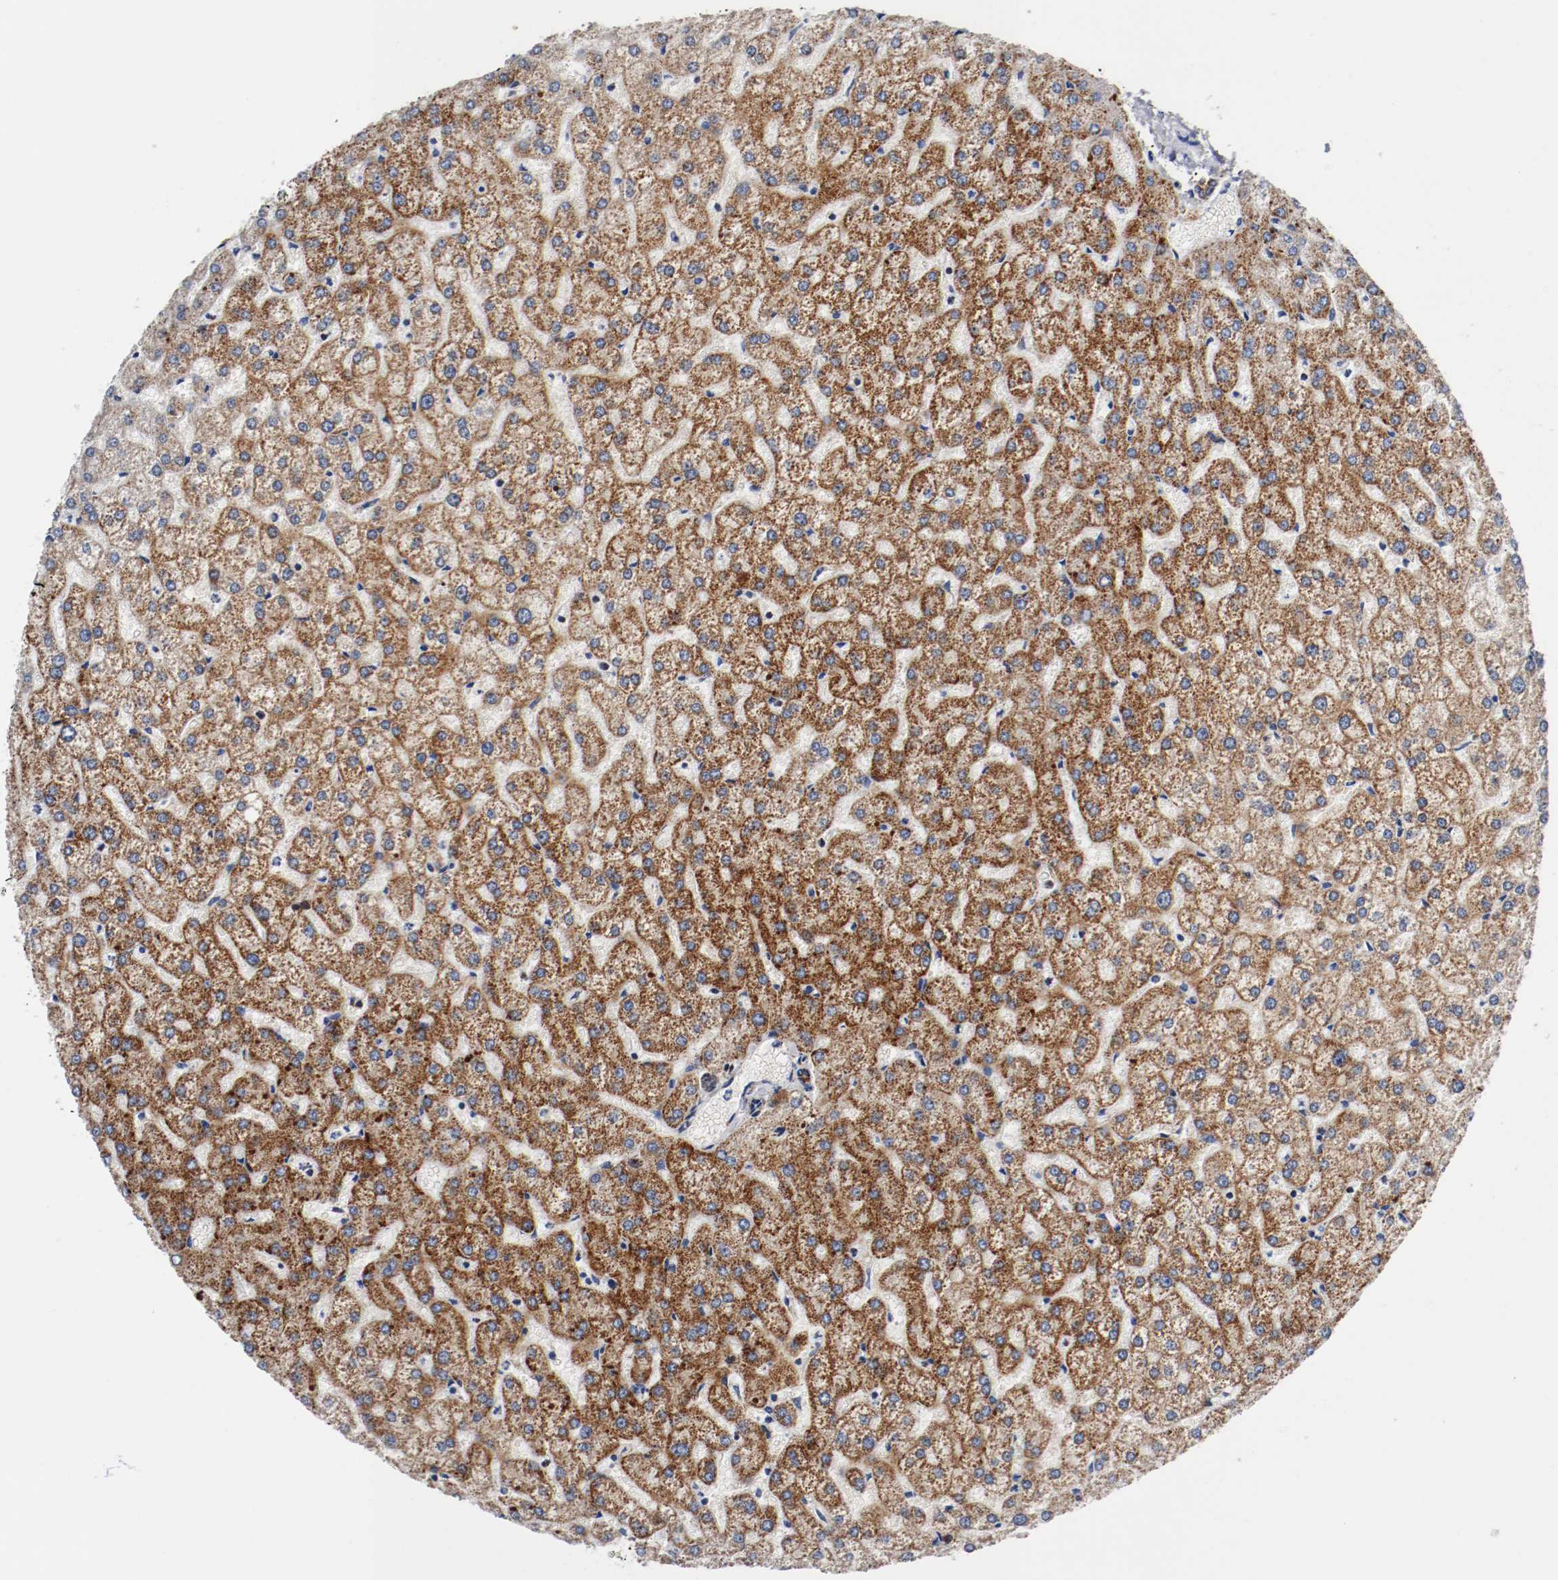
{"staining": {"intensity": "moderate", "quantity": ">75%", "location": "cytoplasmic/membranous"}, "tissue": "liver", "cell_type": "Cholangiocytes", "image_type": "normal", "snomed": [{"axis": "morphology", "description": "Normal tissue, NOS"}, {"axis": "topography", "description": "Liver"}], "caption": "High-magnification brightfield microscopy of unremarkable liver stained with DAB (brown) and counterstained with hematoxylin (blue). cholangiocytes exhibit moderate cytoplasmic/membranous staining is present in about>75% of cells.", "gene": "TUBD1", "patient": {"sex": "female", "age": 32}}